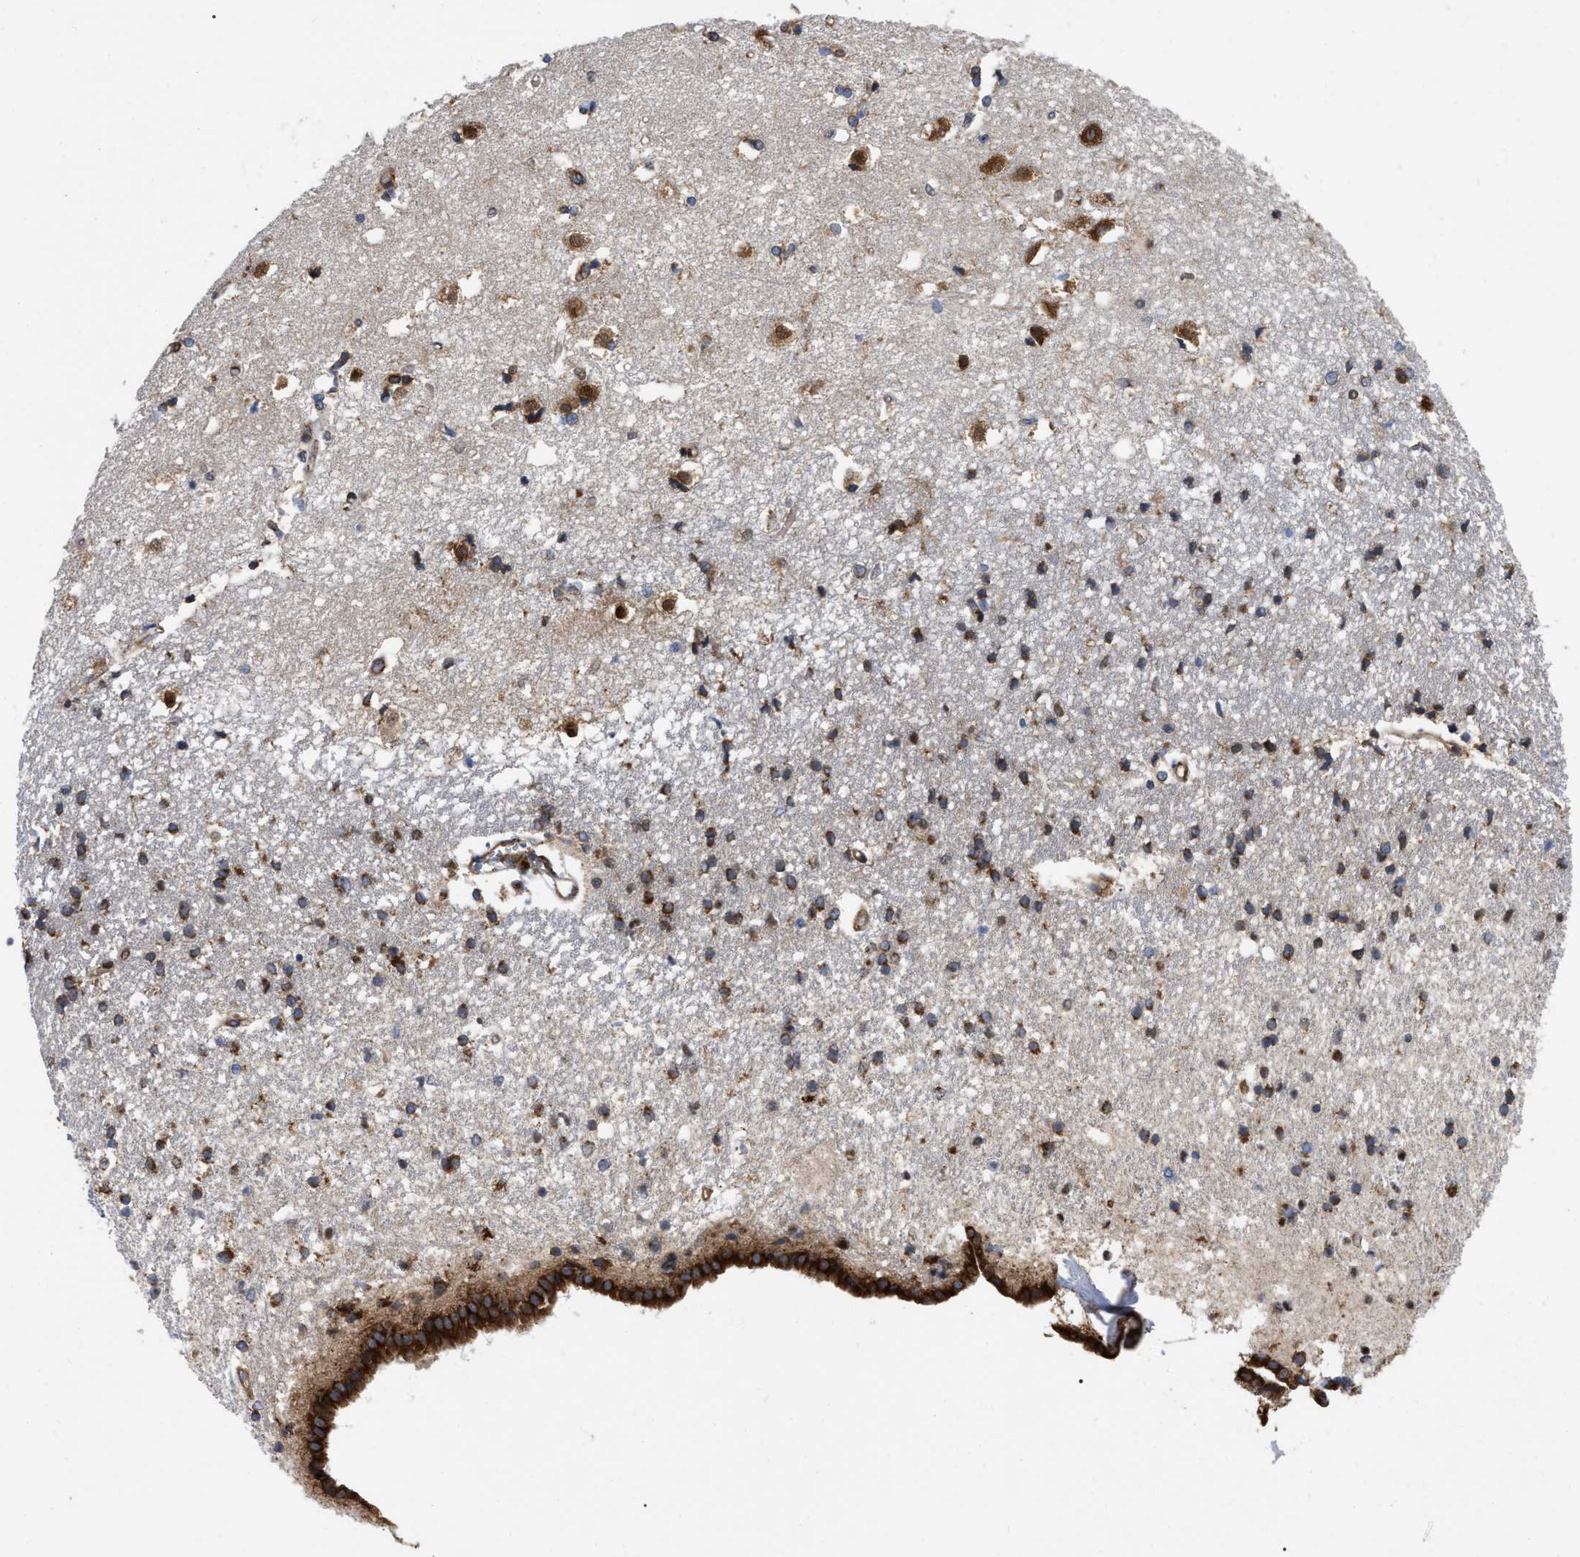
{"staining": {"intensity": "strong", "quantity": "25%-75%", "location": "cytoplasmic/membranous,nuclear"}, "tissue": "caudate", "cell_type": "Glial cells", "image_type": "normal", "snomed": [{"axis": "morphology", "description": "Normal tissue, NOS"}, {"axis": "topography", "description": "Lateral ventricle wall"}], "caption": "Immunohistochemistry (IHC) micrograph of normal caudate stained for a protein (brown), which exhibits high levels of strong cytoplasmic/membranous,nuclear expression in about 25%-75% of glial cells.", "gene": "FAM120A", "patient": {"sex": "male", "age": 45}}